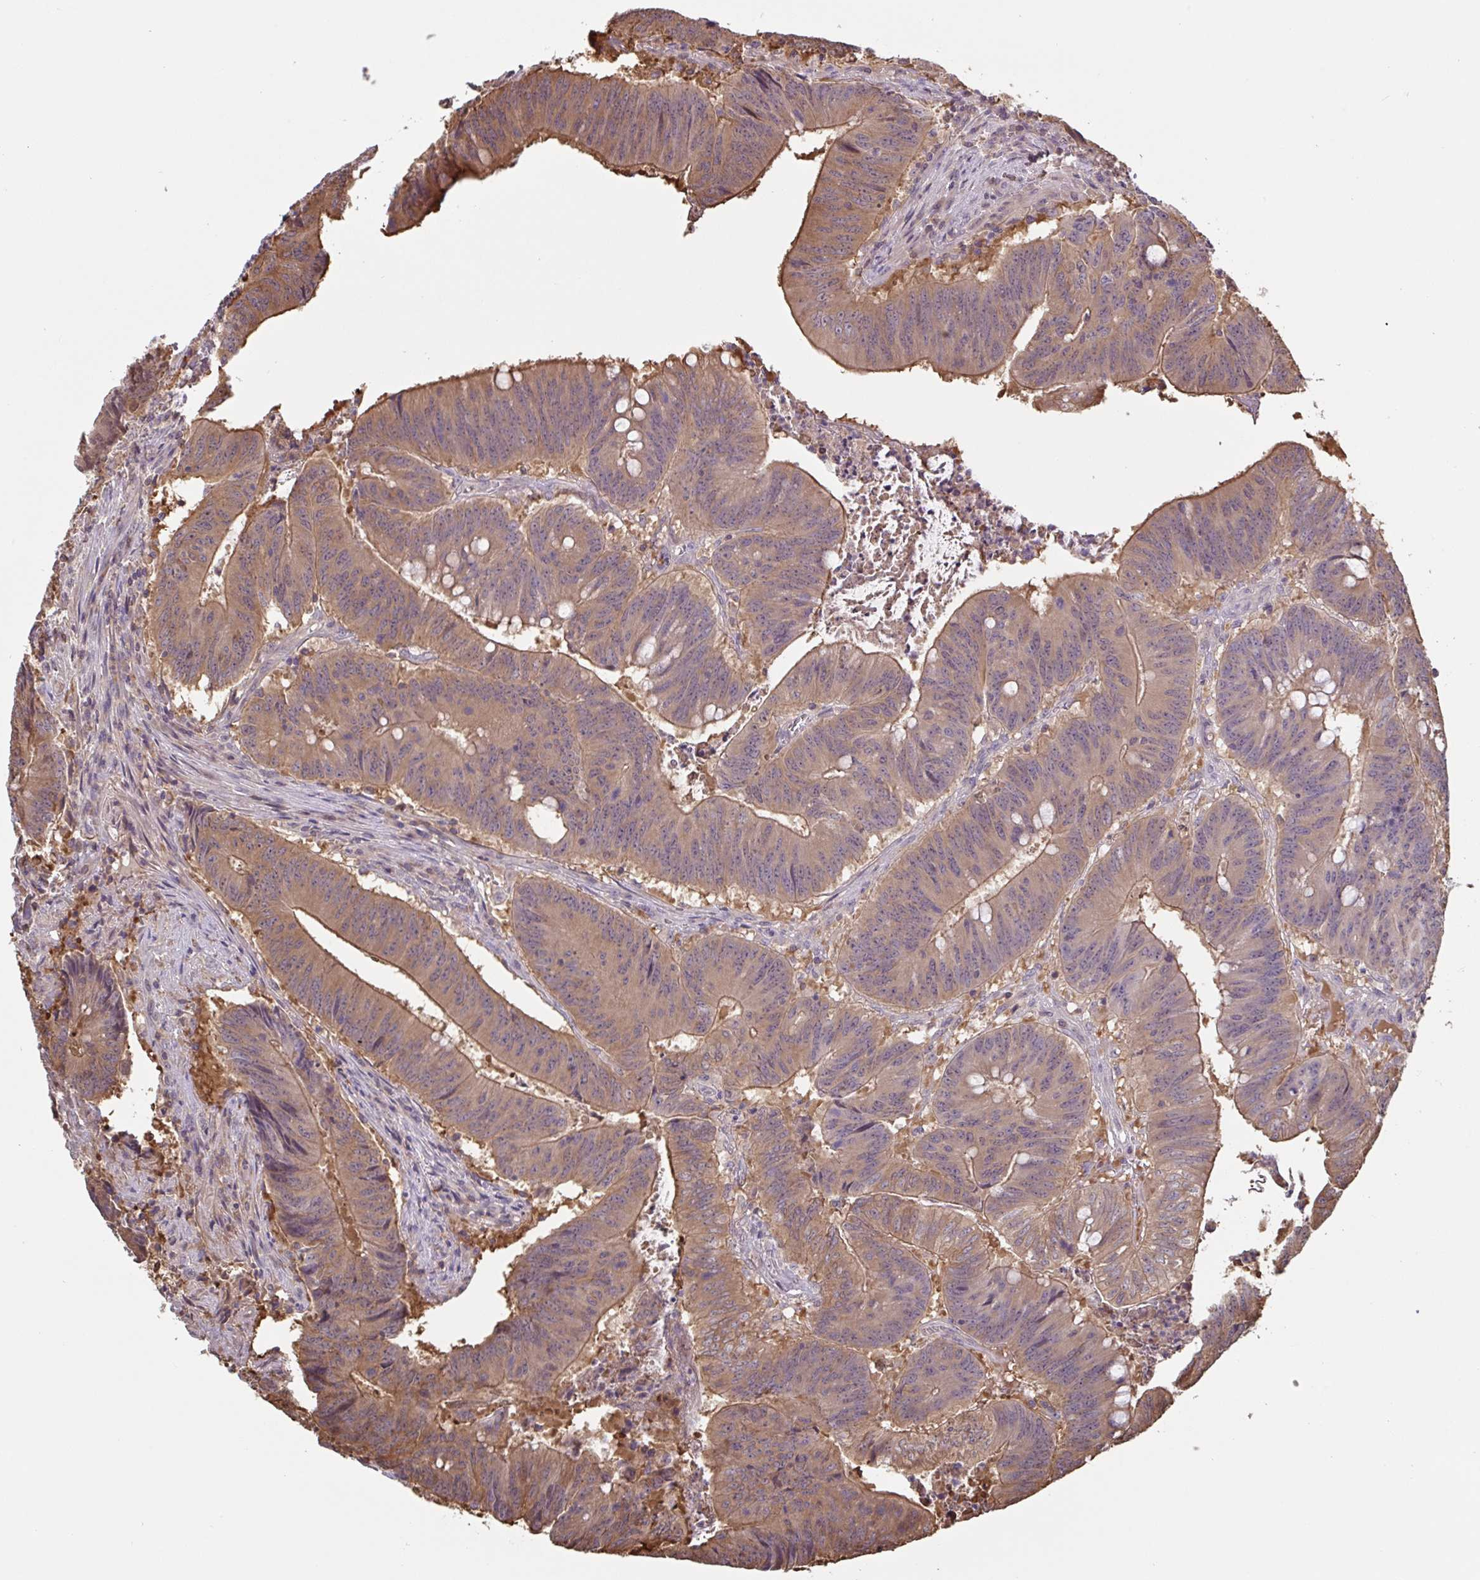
{"staining": {"intensity": "moderate", "quantity": ">75%", "location": "cytoplasmic/membranous"}, "tissue": "colorectal cancer", "cell_type": "Tumor cells", "image_type": "cancer", "snomed": [{"axis": "morphology", "description": "Adenocarcinoma, NOS"}, {"axis": "topography", "description": "Colon"}], "caption": "Immunohistochemical staining of colorectal cancer (adenocarcinoma) demonstrates medium levels of moderate cytoplasmic/membranous staining in about >75% of tumor cells.", "gene": "OTOP2", "patient": {"sex": "female", "age": 87}}